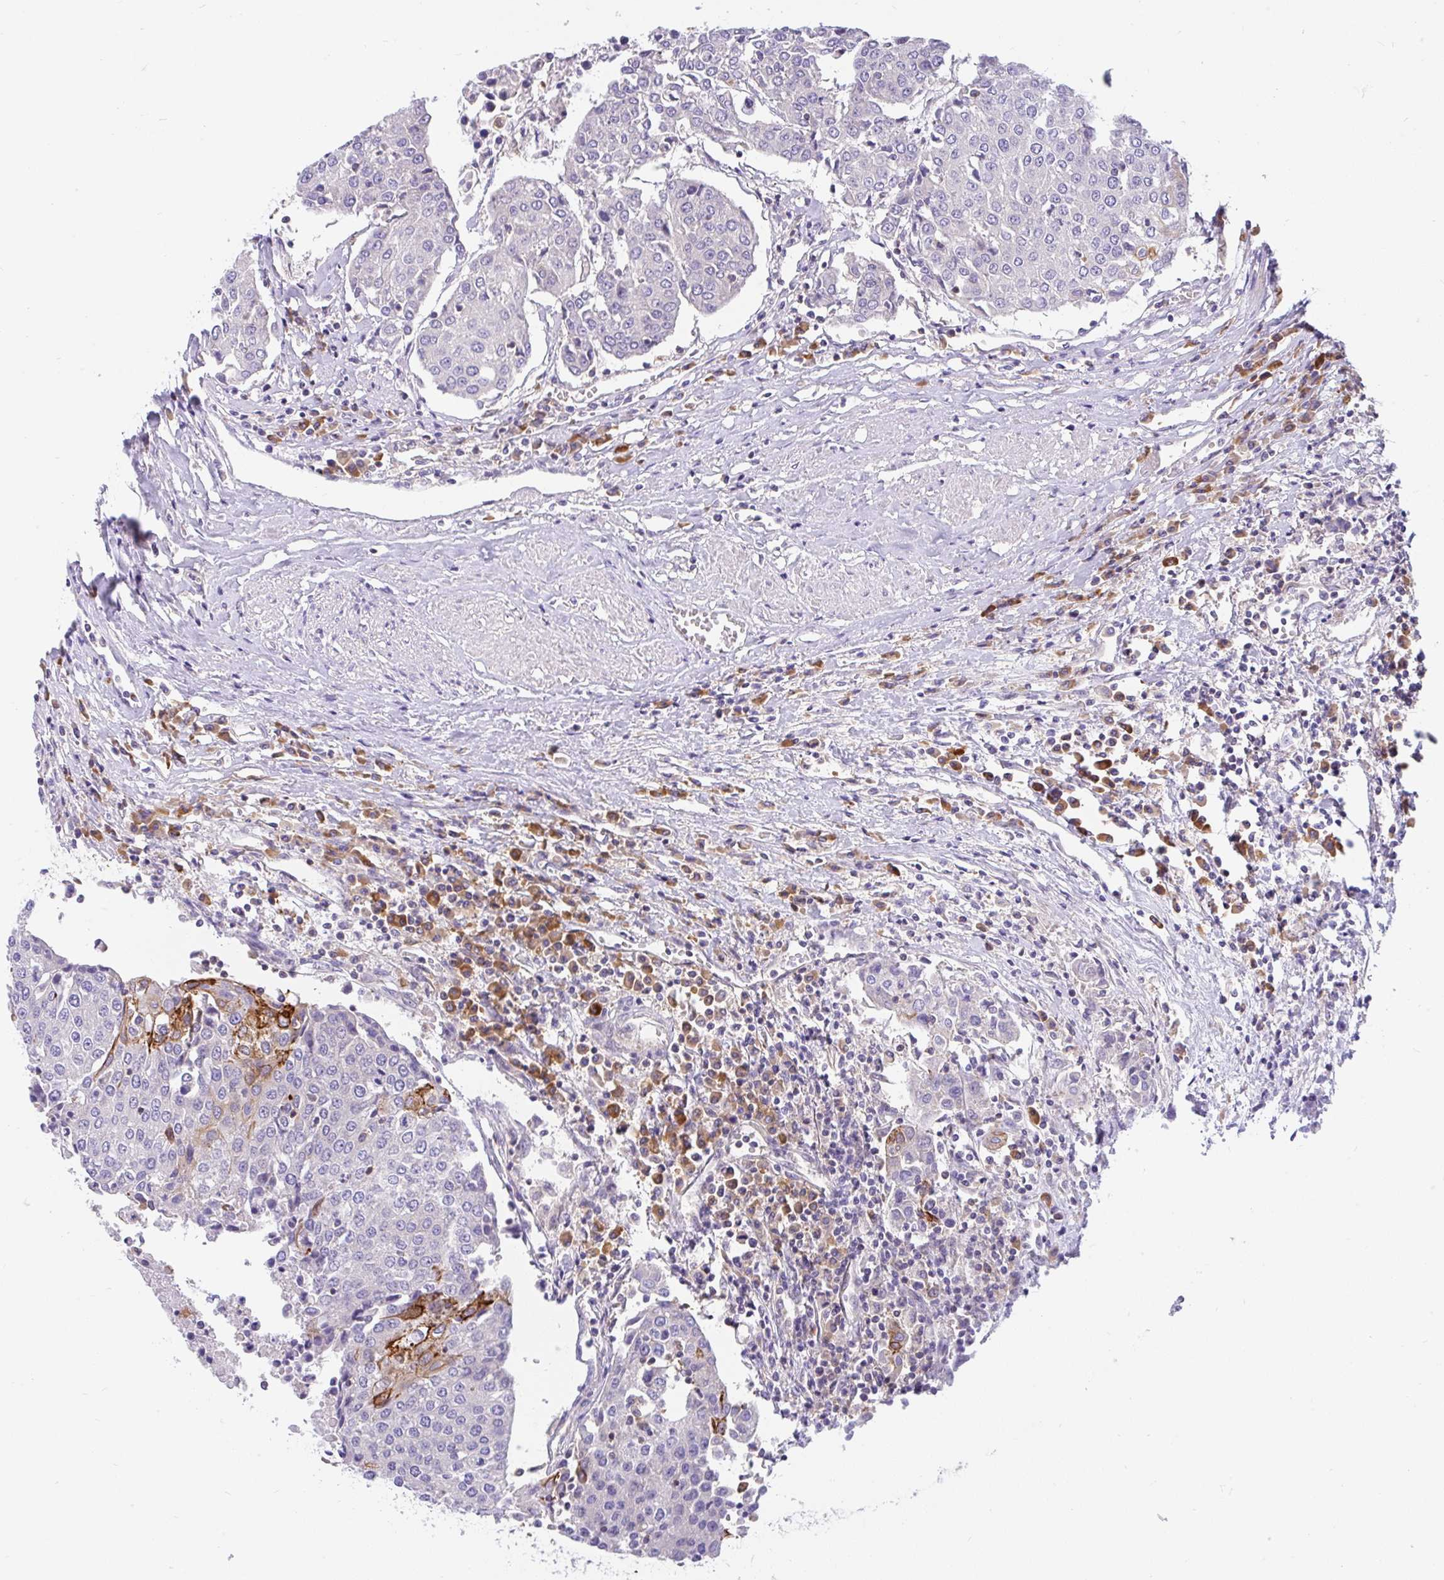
{"staining": {"intensity": "strong", "quantity": "<25%", "location": "cytoplasmic/membranous"}, "tissue": "urothelial cancer", "cell_type": "Tumor cells", "image_type": "cancer", "snomed": [{"axis": "morphology", "description": "Urothelial carcinoma, High grade"}, {"axis": "topography", "description": "Urinary bladder"}], "caption": "Urothelial carcinoma (high-grade) was stained to show a protein in brown. There is medium levels of strong cytoplasmic/membranous staining in about <25% of tumor cells. Nuclei are stained in blue.", "gene": "LRRC26", "patient": {"sex": "female", "age": 85}}